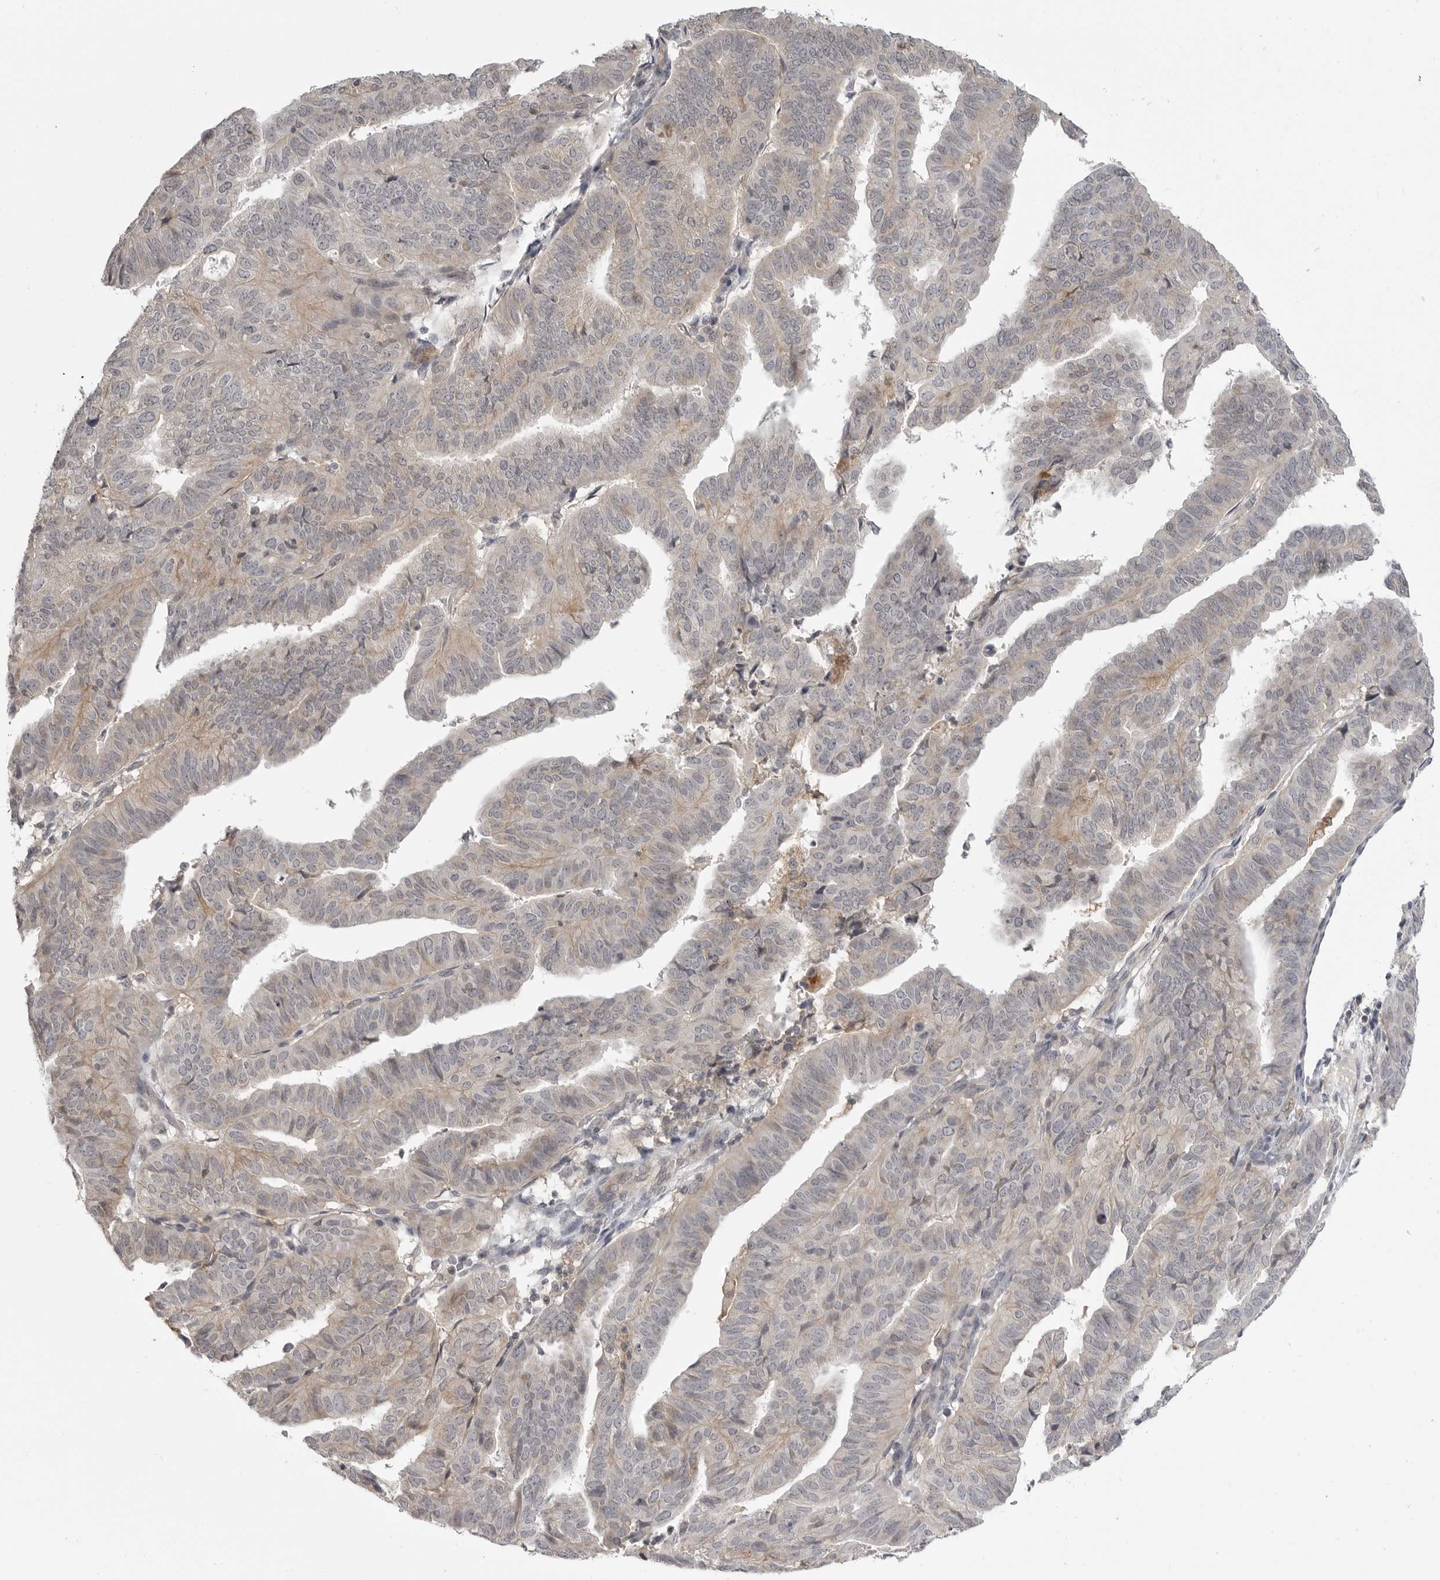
{"staining": {"intensity": "weak", "quantity": "25%-75%", "location": "cytoplasmic/membranous"}, "tissue": "endometrial cancer", "cell_type": "Tumor cells", "image_type": "cancer", "snomed": [{"axis": "morphology", "description": "Adenocarcinoma, NOS"}, {"axis": "topography", "description": "Endometrium"}], "caption": "A brown stain shows weak cytoplasmic/membranous expression of a protein in endometrial cancer (adenocarcinoma) tumor cells.", "gene": "IFNGR1", "patient": {"sex": "female", "age": 51}}